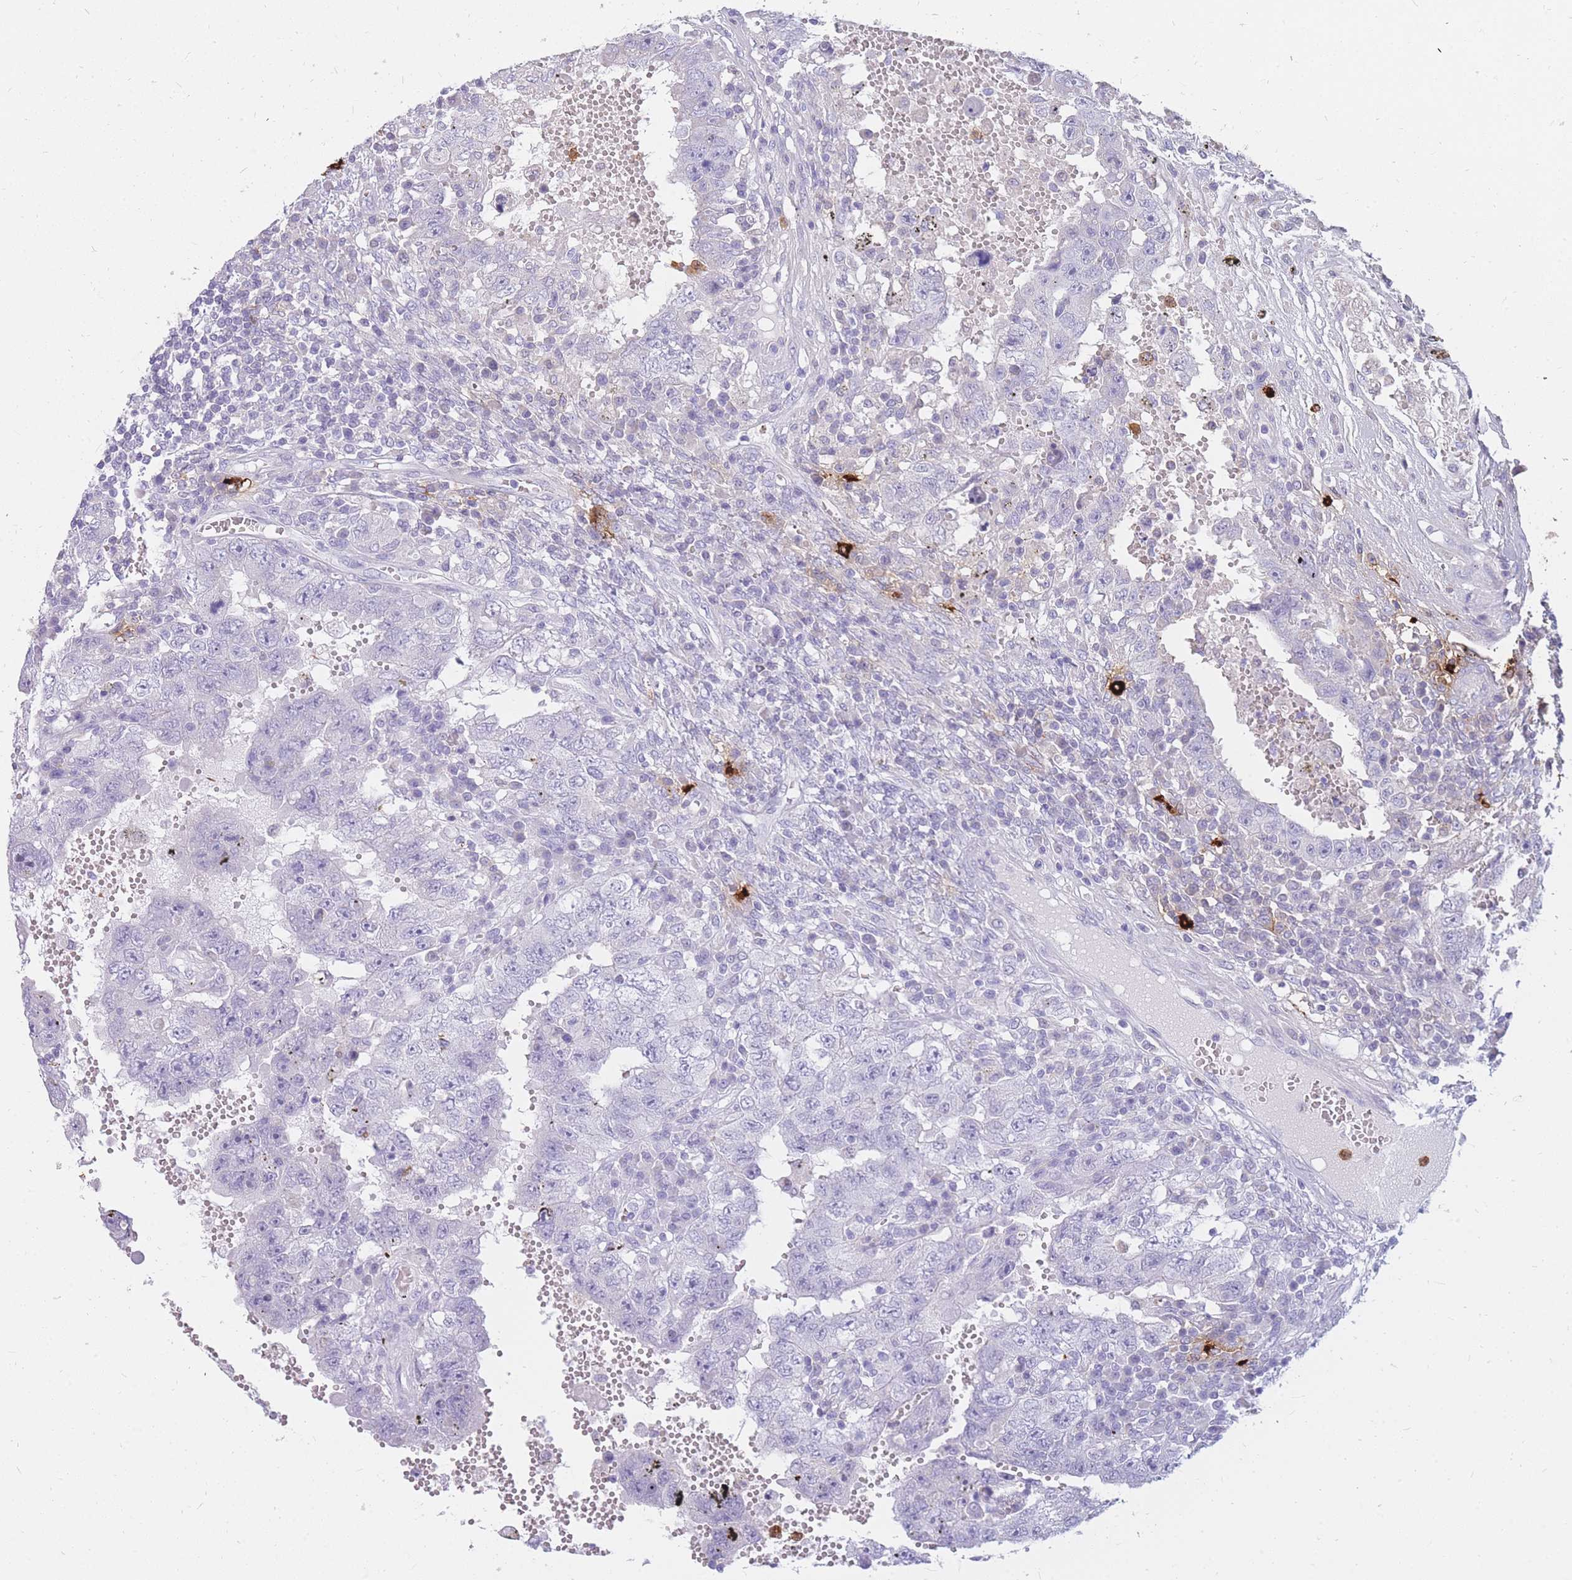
{"staining": {"intensity": "negative", "quantity": "none", "location": "none"}, "tissue": "testis cancer", "cell_type": "Tumor cells", "image_type": "cancer", "snomed": [{"axis": "morphology", "description": "Carcinoma, Embryonal, NOS"}, {"axis": "topography", "description": "Testis"}], "caption": "This histopathology image is of testis embryonal carcinoma stained with IHC to label a protein in brown with the nuclei are counter-stained blue. There is no staining in tumor cells.", "gene": "TPSAB1", "patient": {"sex": "male", "age": 26}}